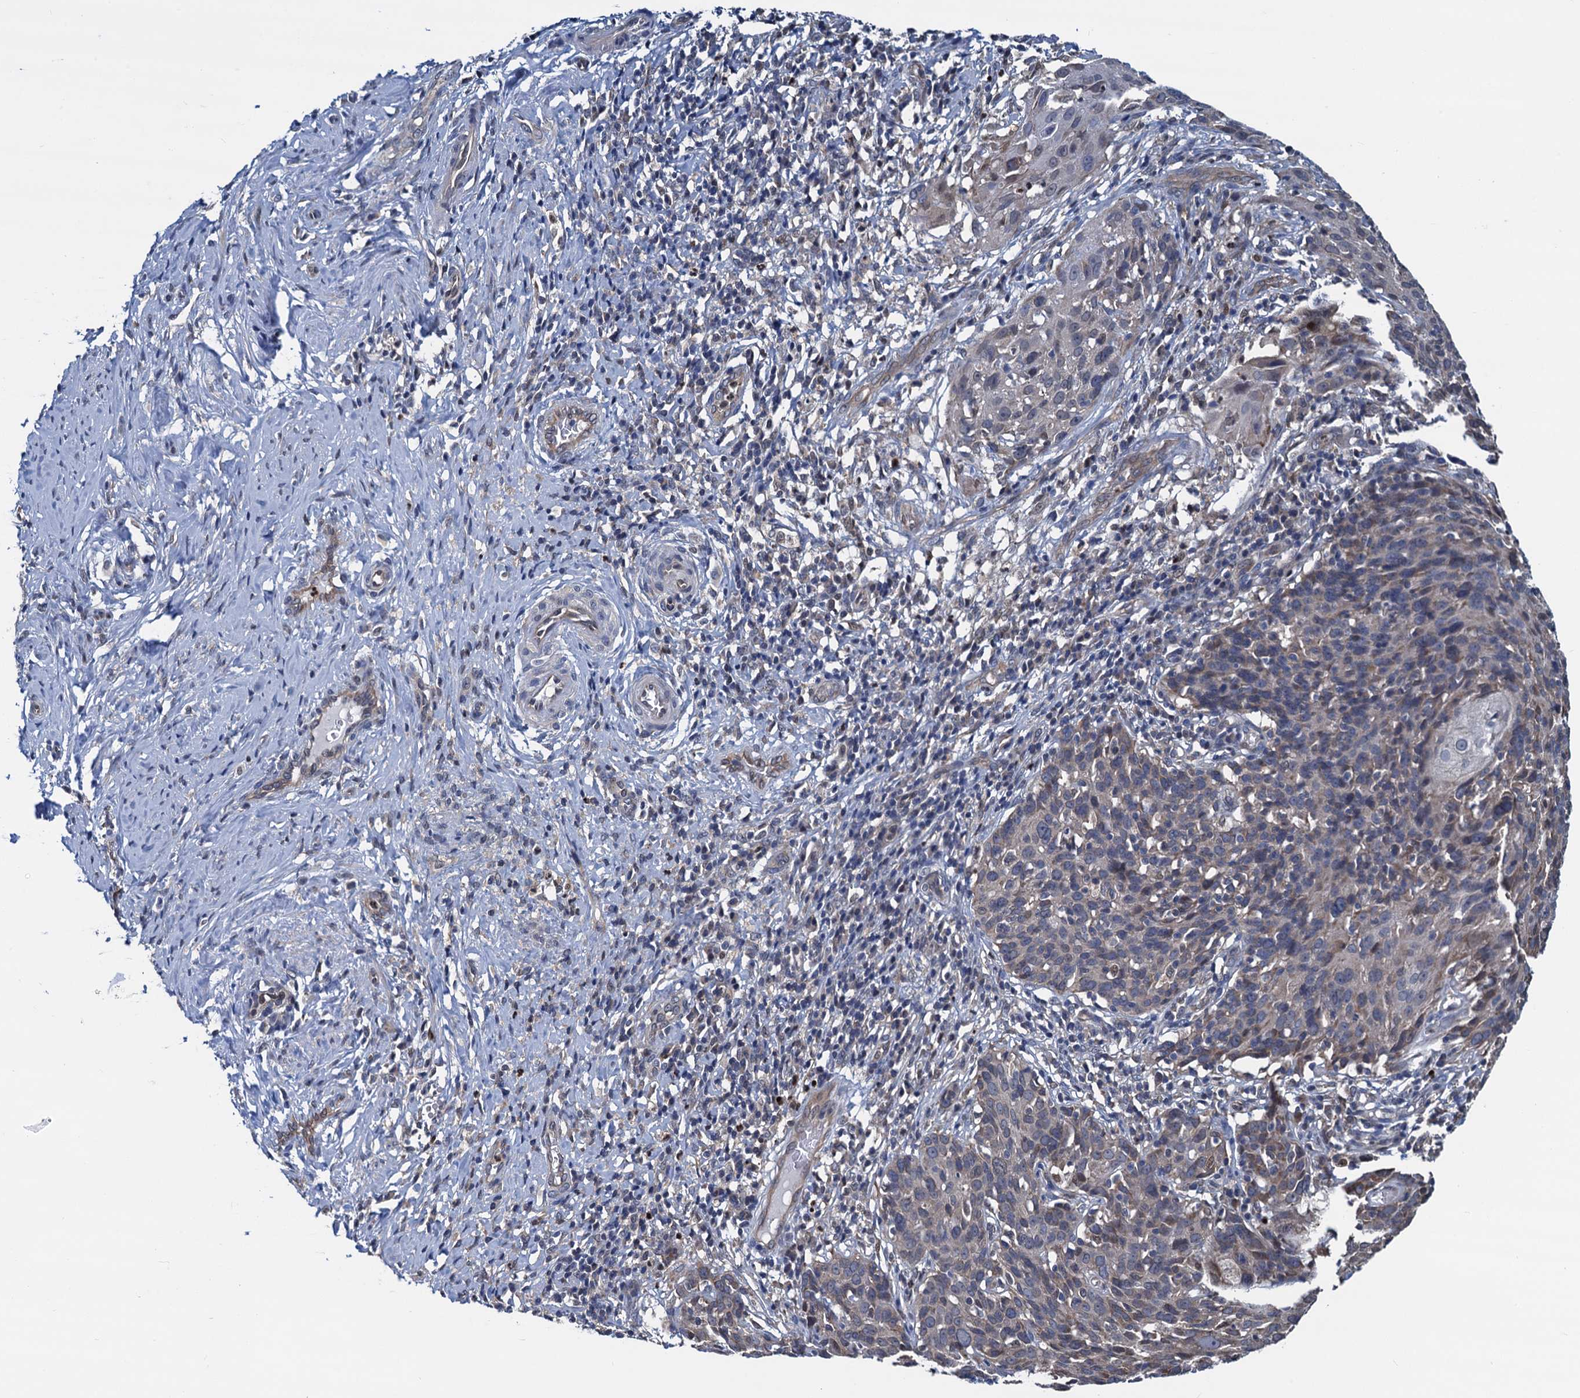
{"staining": {"intensity": "weak", "quantity": "<25%", "location": "cytoplasmic/membranous"}, "tissue": "cervical cancer", "cell_type": "Tumor cells", "image_type": "cancer", "snomed": [{"axis": "morphology", "description": "Squamous cell carcinoma, NOS"}, {"axis": "topography", "description": "Cervix"}], "caption": "The photomicrograph exhibits no significant staining in tumor cells of cervical squamous cell carcinoma.", "gene": "RNF125", "patient": {"sex": "female", "age": 50}}